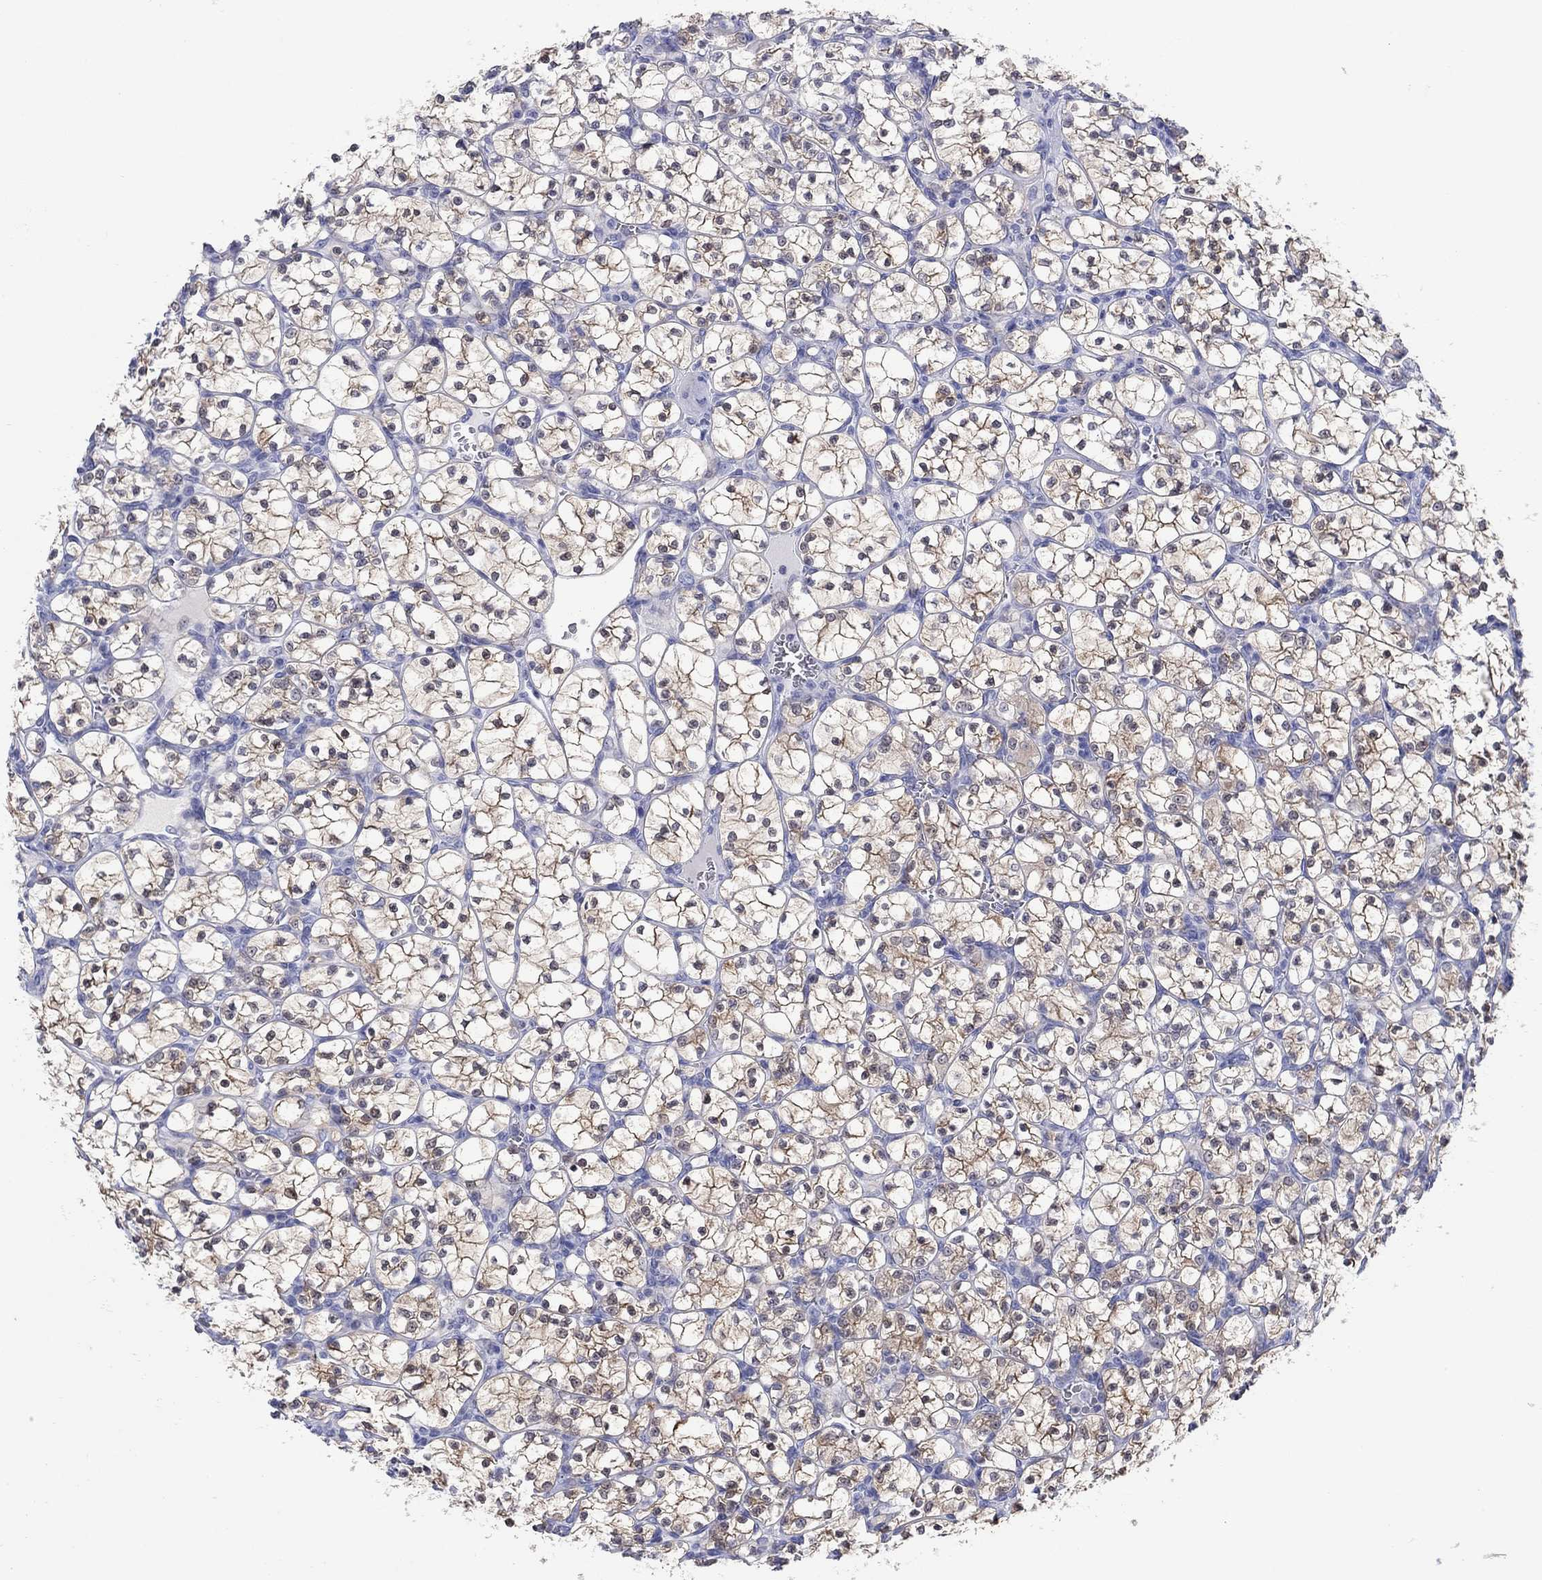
{"staining": {"intensity": "weak", "quantity": "25%-75%", "location": "cytoplasmic/membranous"}, "tissue": "renal cancer", "cell_type": "Tumor cells", "image_type": "cancer", "snomed": [{"axis": "morphology", "description": "Adenocarcinoma, NOS"}, {"axis": "topography", "description": "Kidney"}], "caption": "Renal cancer was stained to show a protein in brown. There is low levels of weak cytoplasmic/membranous positivity in about 25%-75% of tumor cells.", "gene": "AKR1C2", "patient": {"sex": "female", "age": 89}}